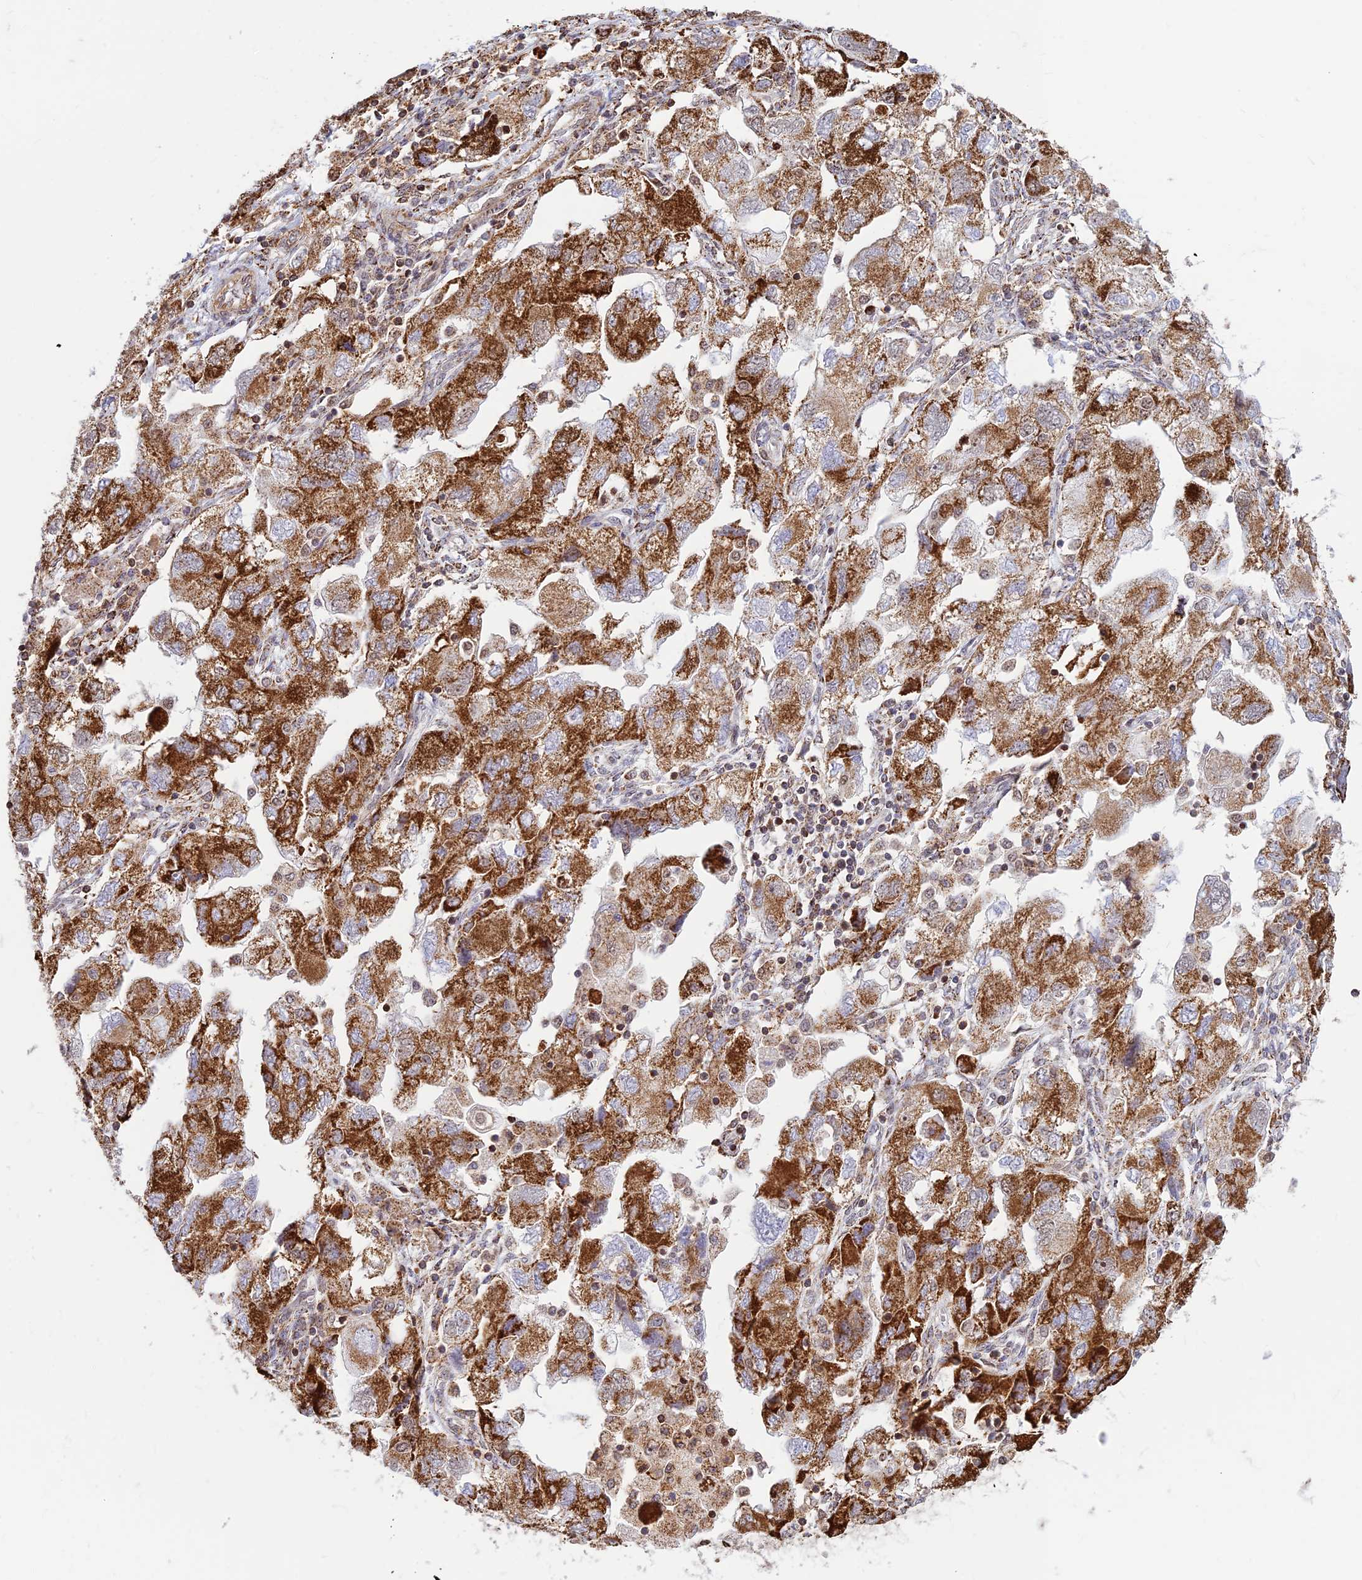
{"staining": {"intensity": "strong", "quantity": ">75%", "location": "cytoplasmic/membranous"}, "tissue": "ovarian cancer", "cell_type": "Tumor cells", "image_type": "cancer", "snomed": [{"axis": "morphology", "description": "Carcinoma, NOS"}, {"axis": "morphology", "description": "Cystadenocarcinoma, serous, NOS"}, {"axis": "topography", "description": "Ovary"}], "caption": "Immunohistochemical staining of serous cystadenocarcinoma (ovarian) demonstrates strong cytoplasmic/membranous protein positivity in approximately >75% of tumor cells. The staining was performed using DAB, with brown indicating positive protein expression. Nuclei are stained blue with hematoxylin.", "gene": "POLR1G", "patient": {"sex": "female", "age": 69}}